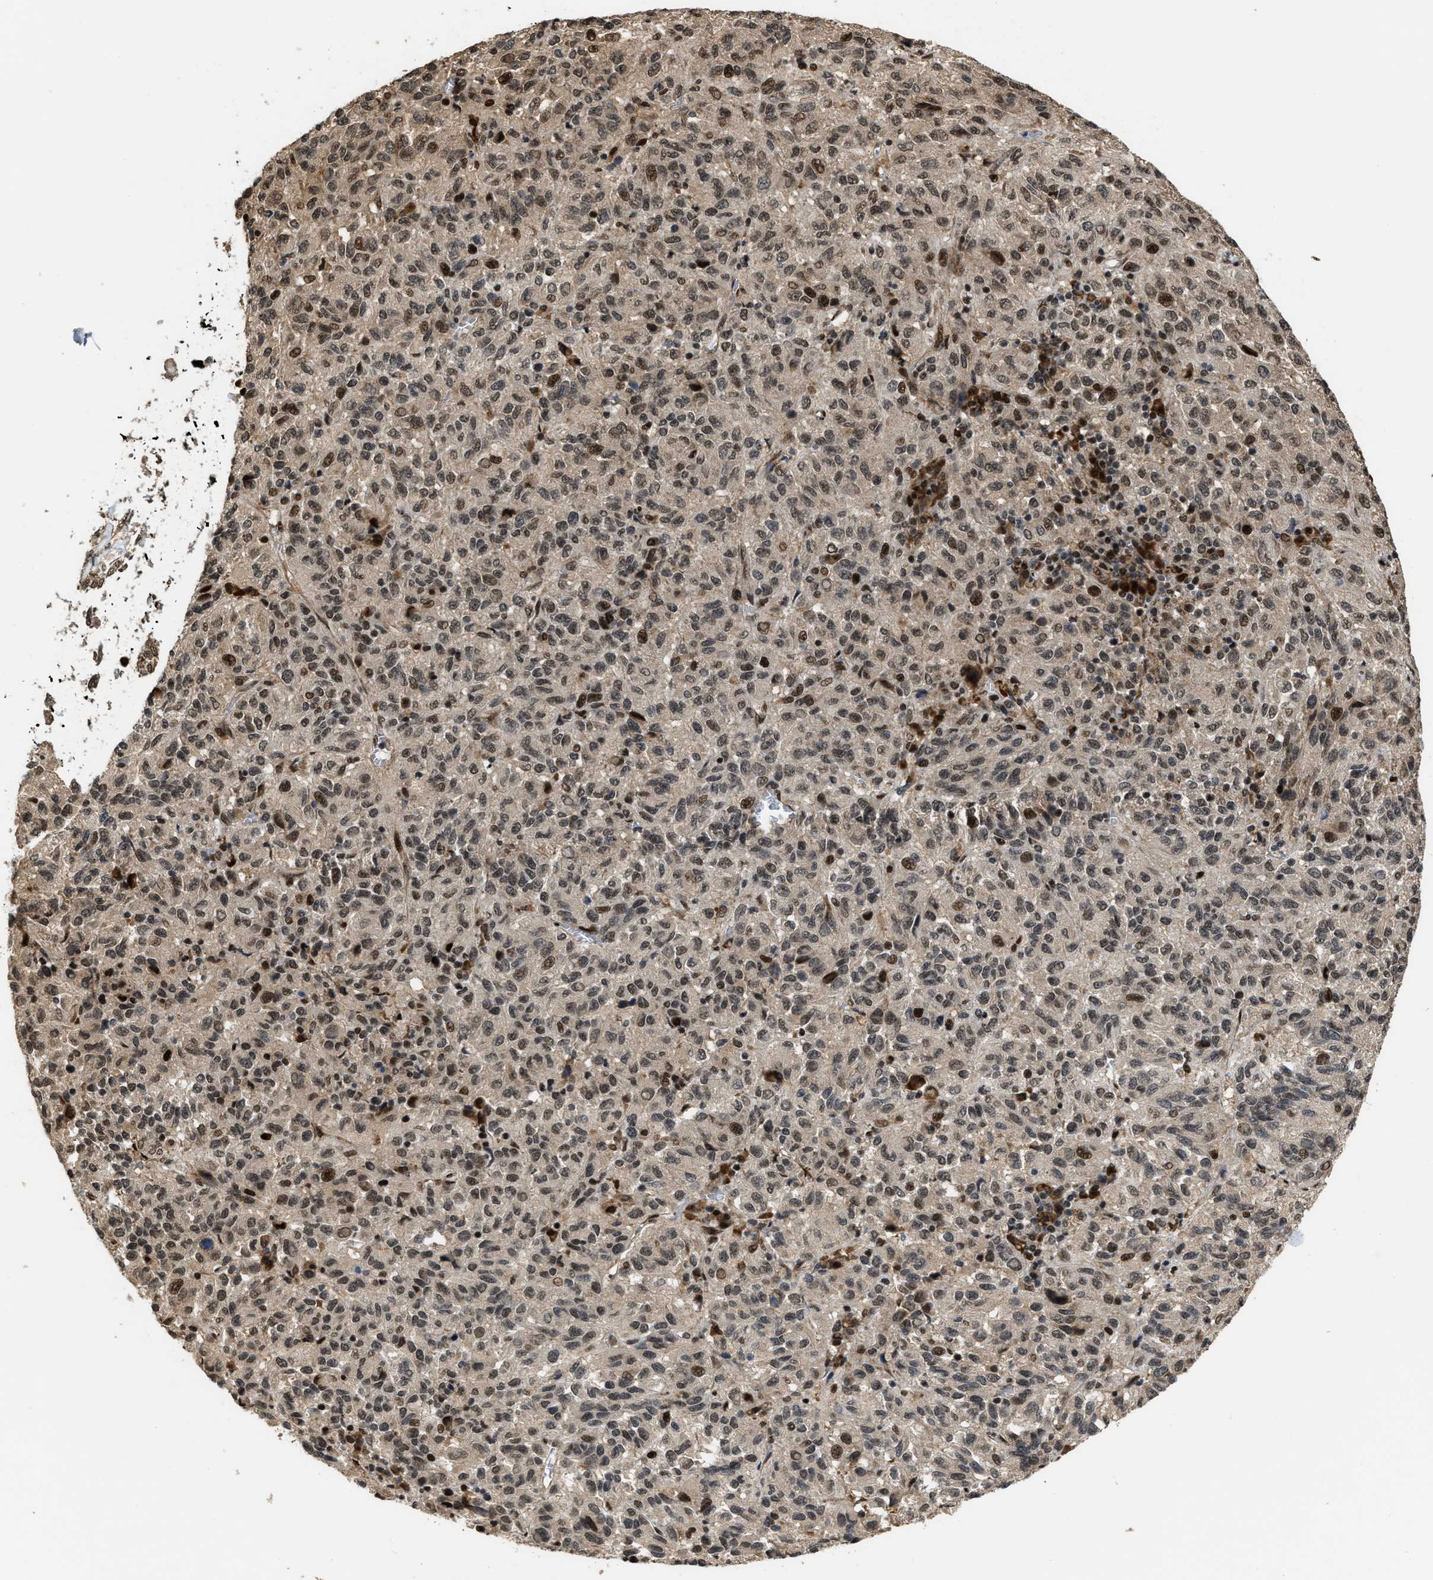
{"staining": {"intensity": "weak", "quantity": ">75%", "location": "nuclear"}, "tissue": "melanoma", "cell_type": "Tumor cells", "image_type": "cancer", "snomed": [{"axis": "morphology", "description": "Malignant melanoma, Metastatic site"}, {"axis": "topography", "description": "Lung"}], "caption": "Weak nuclear positivity for a protein is seen in about >75% of tumor cells of malignant melanoma (metastatic site) using IHC.", "gene": "SERTAD2", "patient": {"sex": "male", "age": 64}}